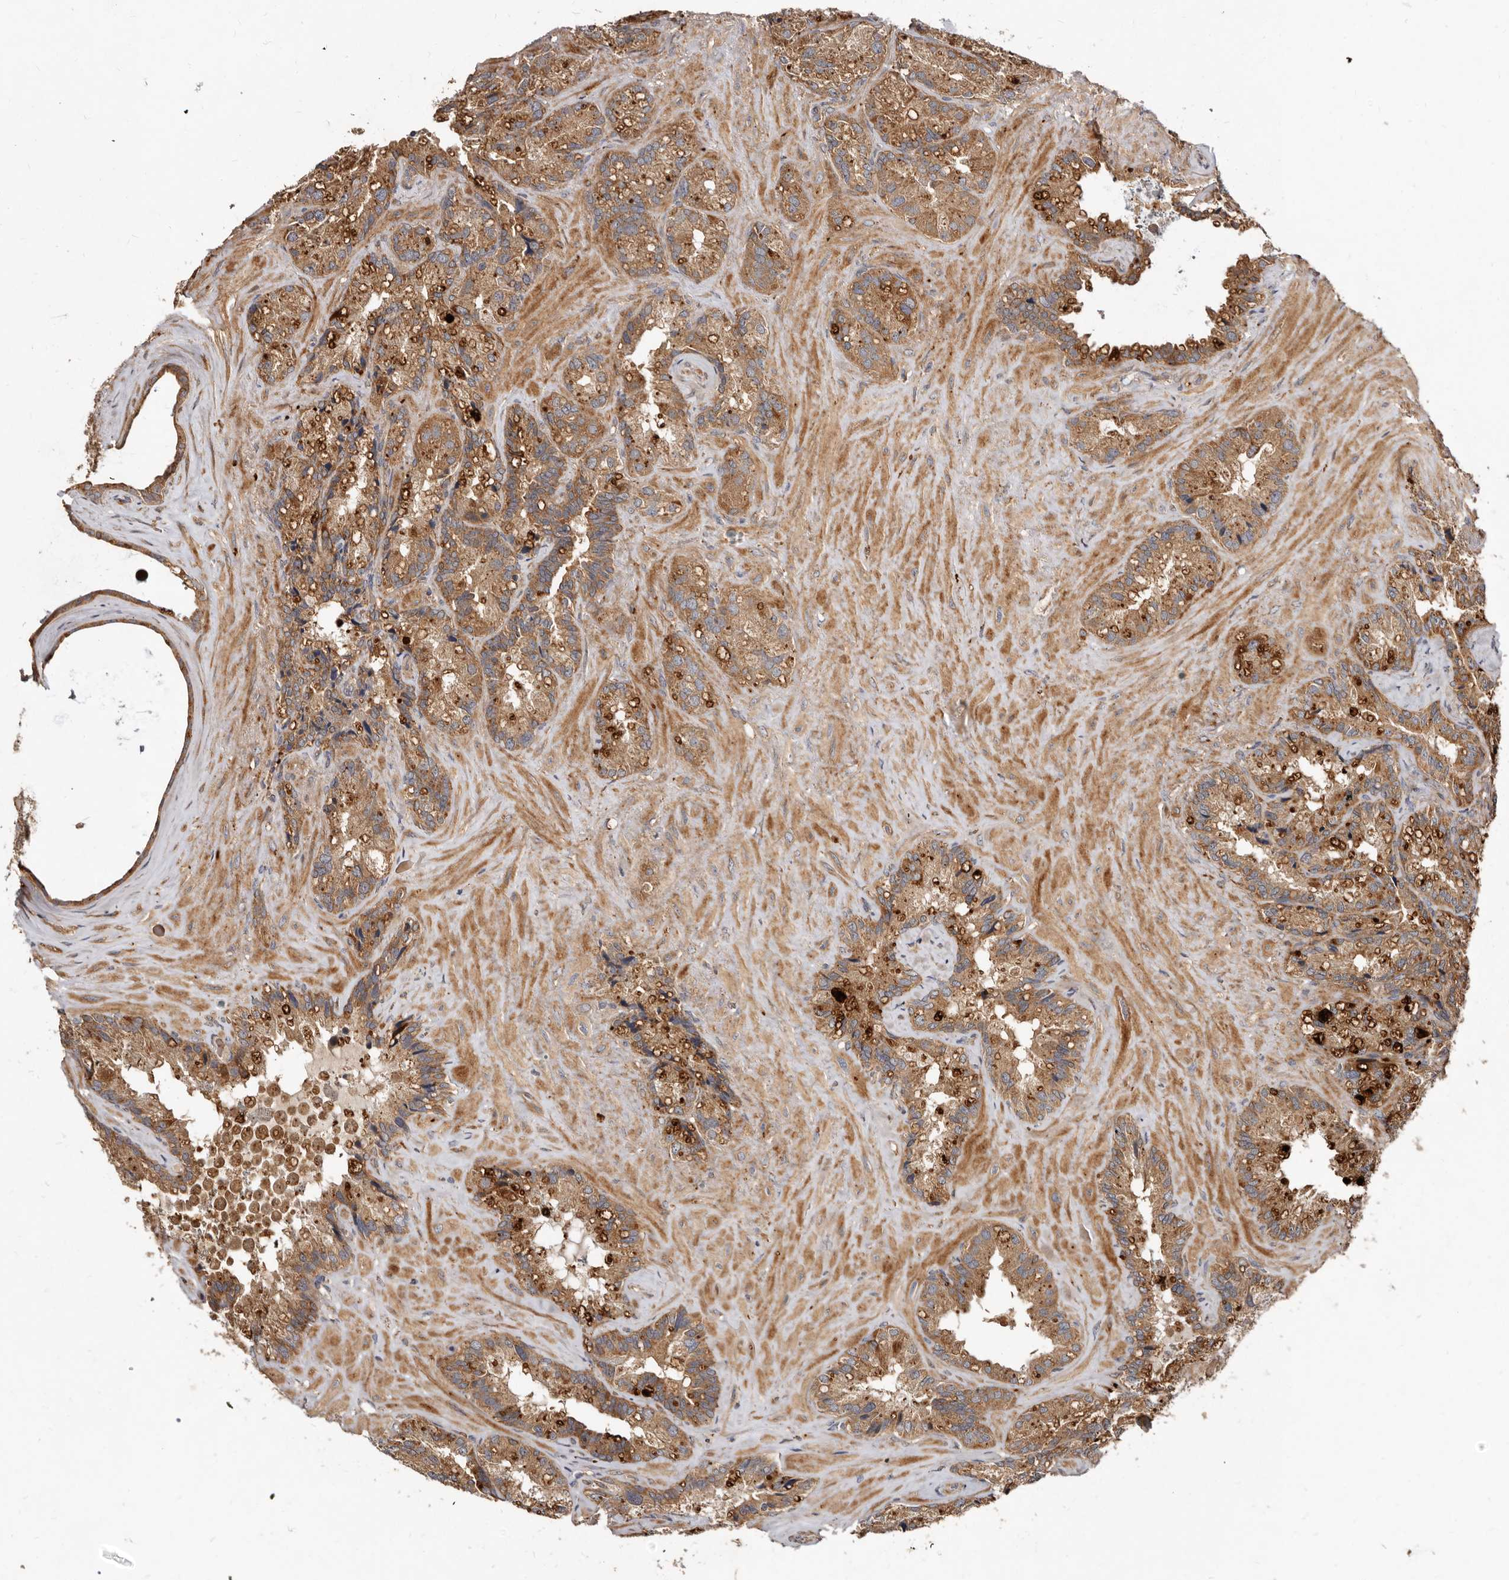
{"staining": {"intensity": "moderate", "quantity": ">75%", "location": "cytoplasmic/membranous"}, "tissue": "seminal vesicle", "cell_type": "Glandular cells", "image_type": "normal", "snomed": [{"axis": "morphology", "description": "Normal tissue, NOS"}, {"axis": "topography", "description": "Prostate"}, {"axis": "topography", "description": "Seminal veicle"}], "caption": "Glandular cells reveal medium levels of moderate cytoplasmic/membranous staining in about >75% of cells in unremarkable human seminal vesicle.", "gene": "GOT1L1", "patient": {"sex": "male", "age": 68}}